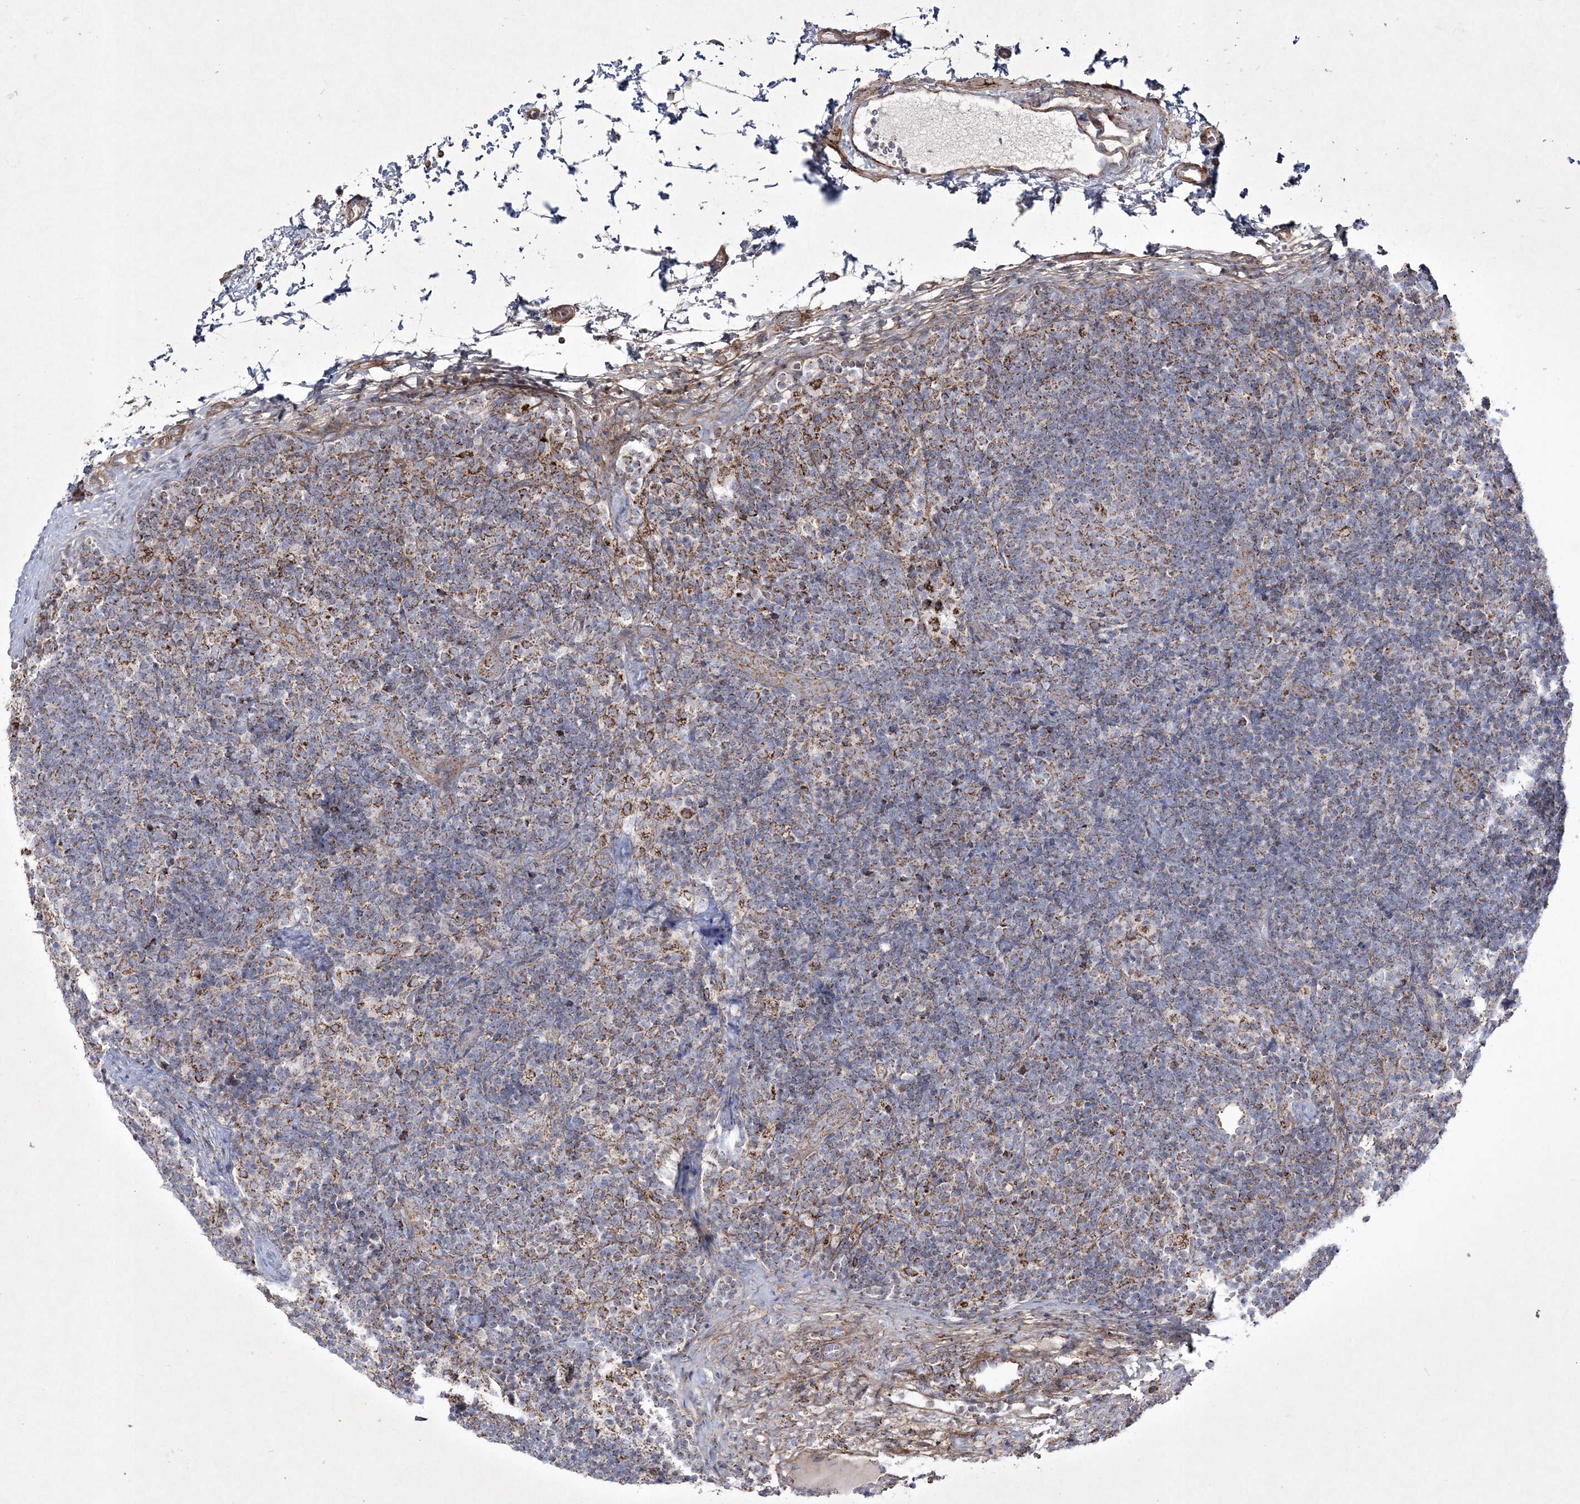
{"staining": {"intensity": "moderate", "quantity": ">75%", "location": "cytoplasmic/membranous"}, "tissue": "lymph node", "cell_type": "Germinal center cells", "image_type": "normal", "snomed": [{"axis": "morphology", "description": "Normal tissue, NOS"}, {"axis": "topography", "description": "Lymph node"}], "caption": "Immunohistochemical staining of unremarkable lymph node shows medium levels of moderate cytoplasmic/membranous staining in approximately >75% of germinal center cells.", "gene": "RICTOR", "patient": {"sex": "female", "age": 22}}